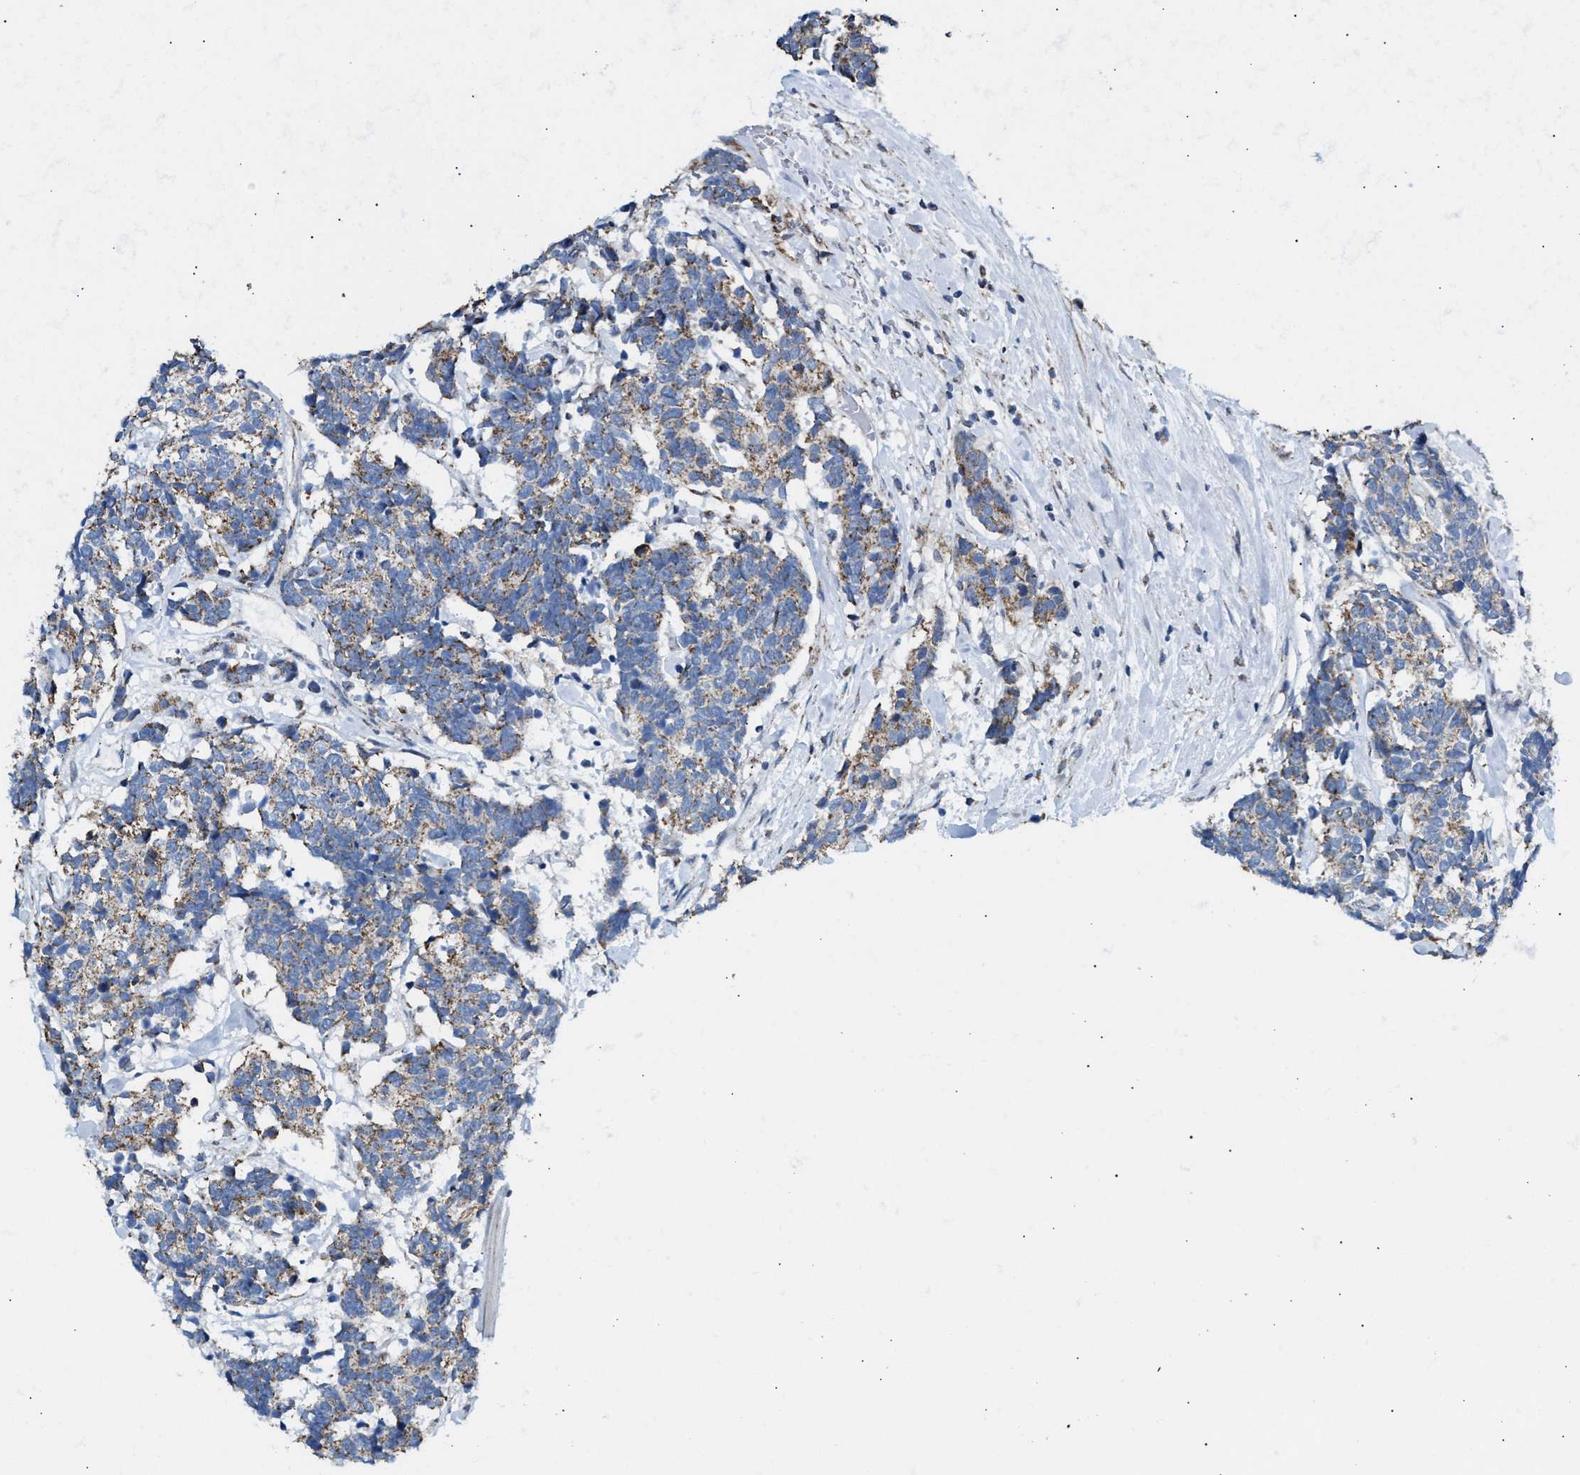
{"staining": {"intensity": "weak", "quantity": "<25%", "location": "cytoplasmic/membranous"}, "tissue": "carcinoid", "cell_type": "Tumor cells", "image_type": "cancer", "snomed": [{"axis": "morphology", "description": "Carcinoma, NOS"}, {"axis": "morphology", "description": "Carcinoid, malignant, NOS"}, {"axis": "topography", "description": "Urinary bladder"}], "caption": "Micrograph shows no protein positivity in tumor cells of malignant carcinoid tissue.", "gene": "TACO1", "patient": {"sex": "male", "age": 57}}